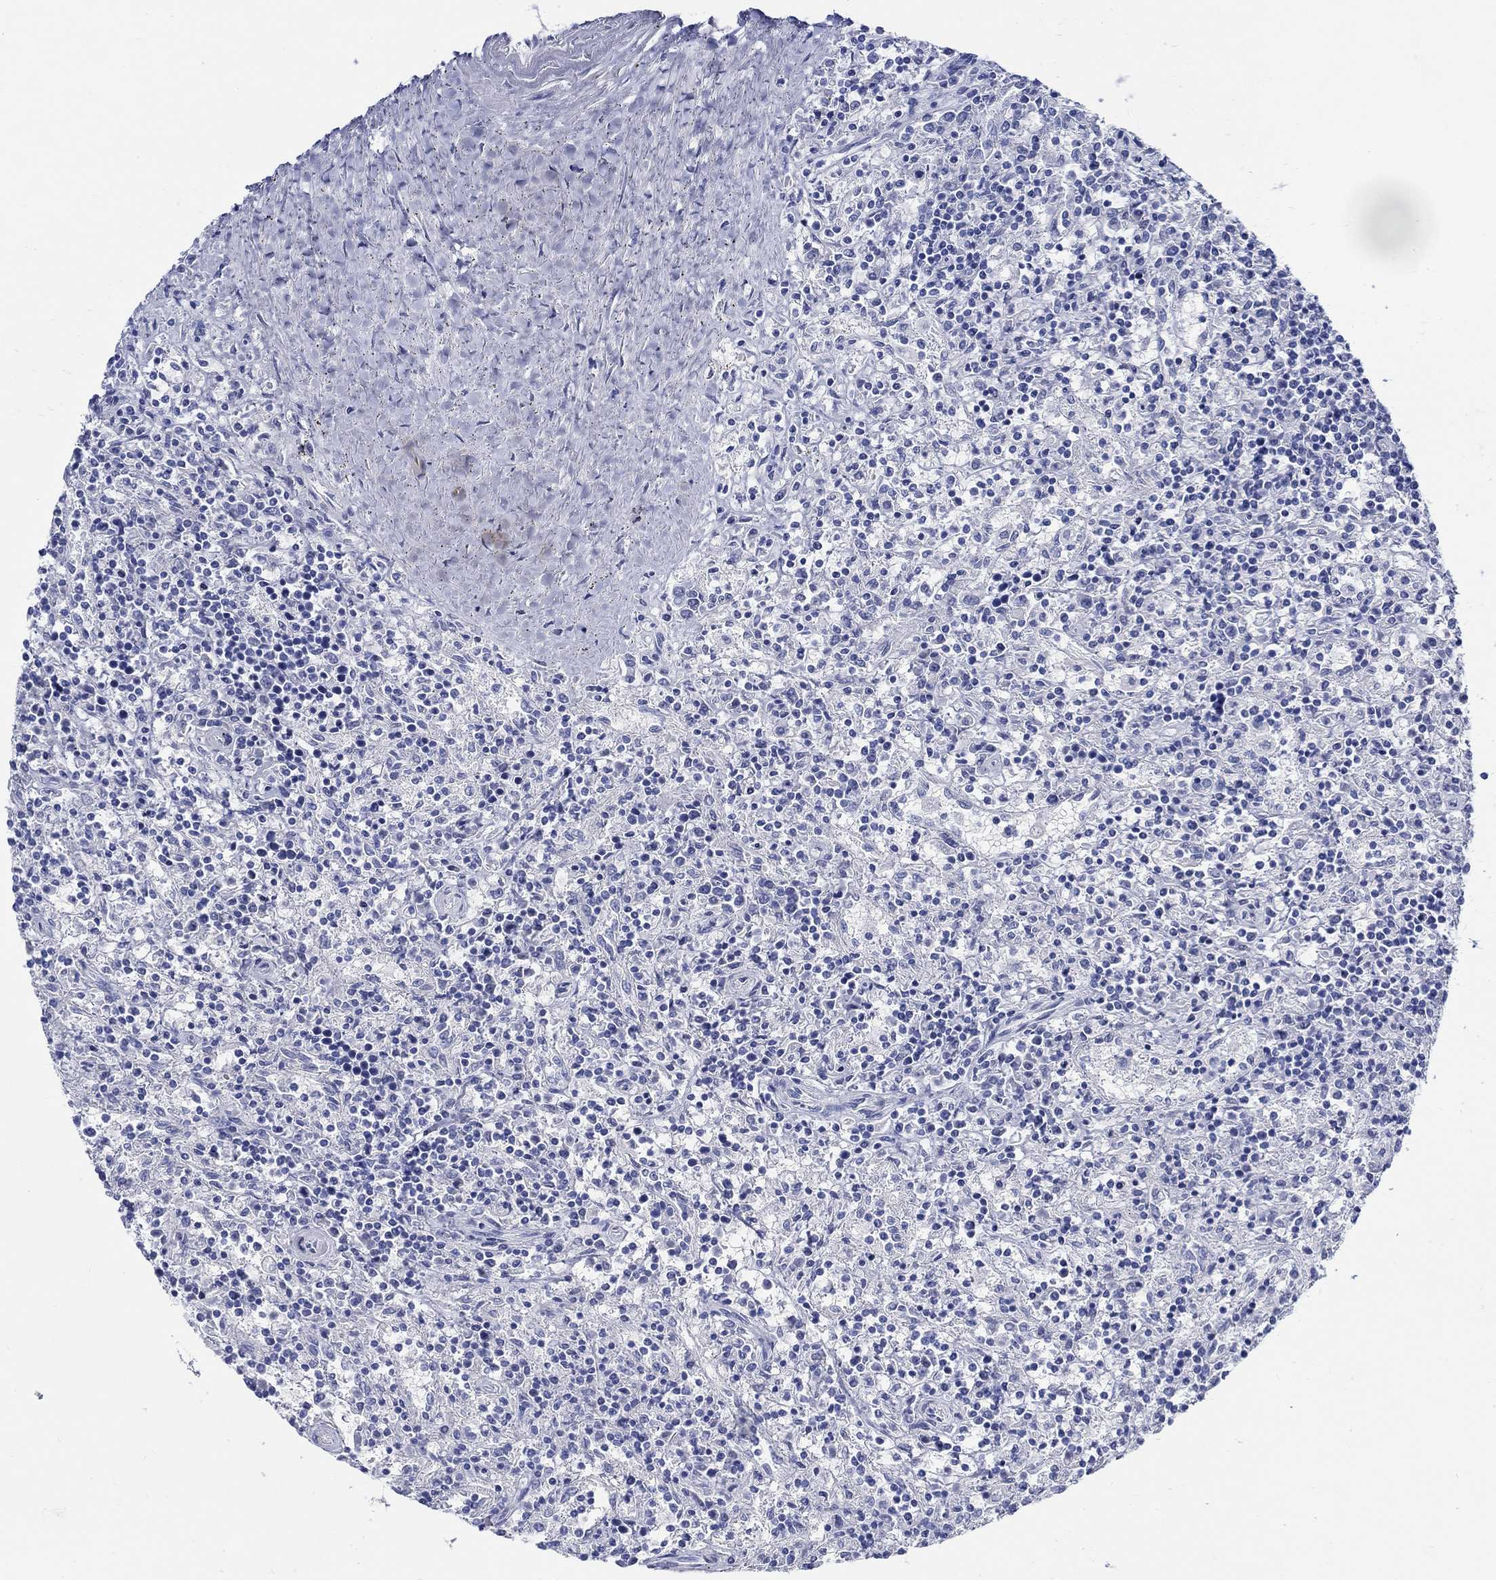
{"staining": {"intensity": "negative", "quantity": "none", "location": "none"}, "tissue": "lymphoma", "cell_type": "Tumor cells", "image_type": "cancer", "snomed": [{"axis": "morphology", "description": "Malignant lymphoma, non-Hodgkin's type, Low grade"}, {"axis": "topography", "description": "Spleen"}], "caption": "Tumor cells are negative for brown protein staining in lymphoma. (Immunohistochemistry, brightfield microscopy, high magnification).", "gene": "RD3L", "patient": {"sex": "male", "age": 62}}